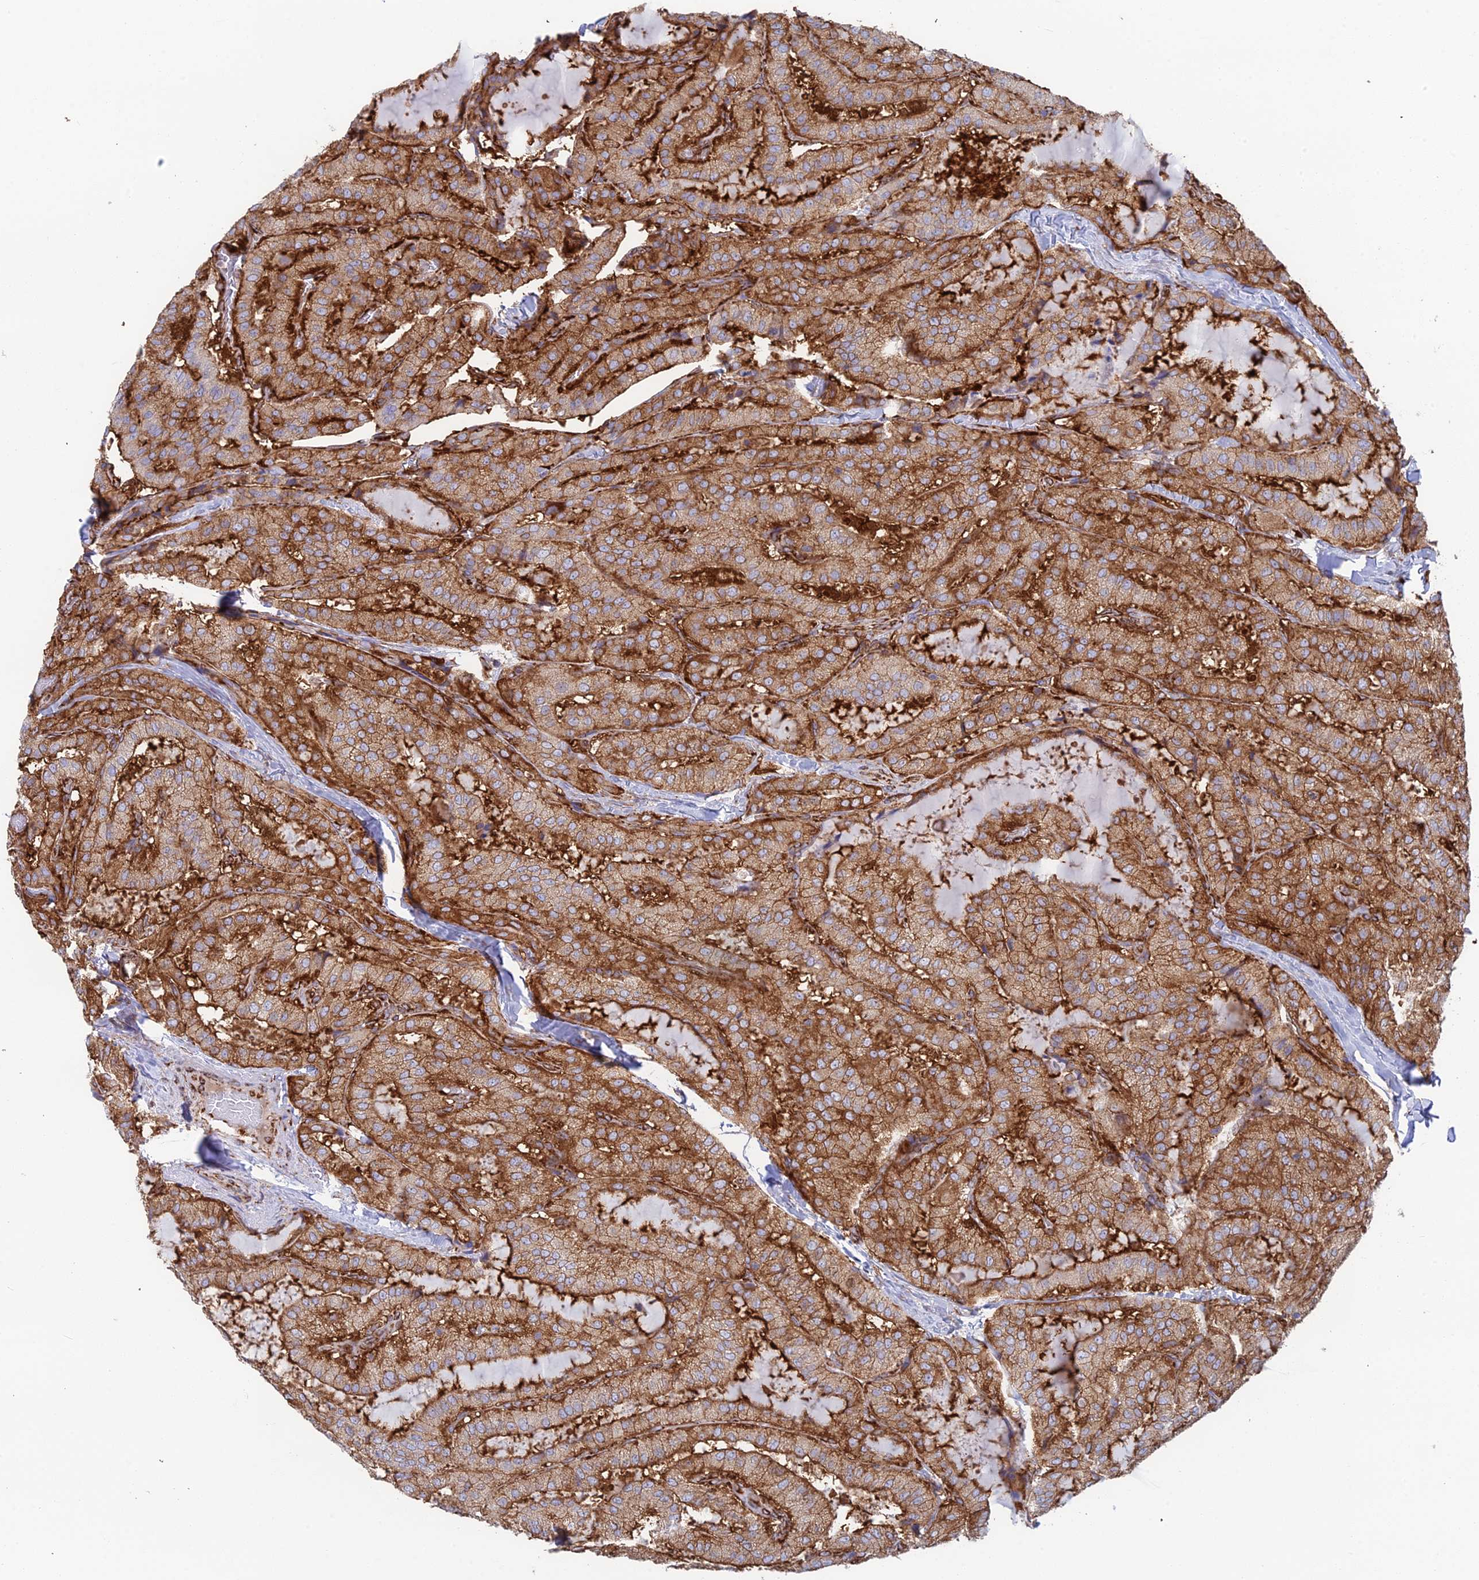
{"staining": {"intensity": "moderate", "quantity": ">75%", "location": "cytoplasmic/membranous"}, "tissue": "thyroid cancer", "cell_type": "Tumor cells", "image_type": "cancer", "snomed": [{"axis": "morphology", "description": "Normal tissue, NOS"}, {"axis": "morphology", "description": "Papillary adenocarcinoma, NOS"}, {"axis": "topography", "description": "Thyroid gland"}], "caption": "DAB immunohistochemical staining of human thyroid papillary adenocarcinoma reveals moderate cytoplasmic/membranous protein expression in approximately >75% of tumor cells.", "gene": "CCDC69", "patient": {"sex": "female", "age": 59}}